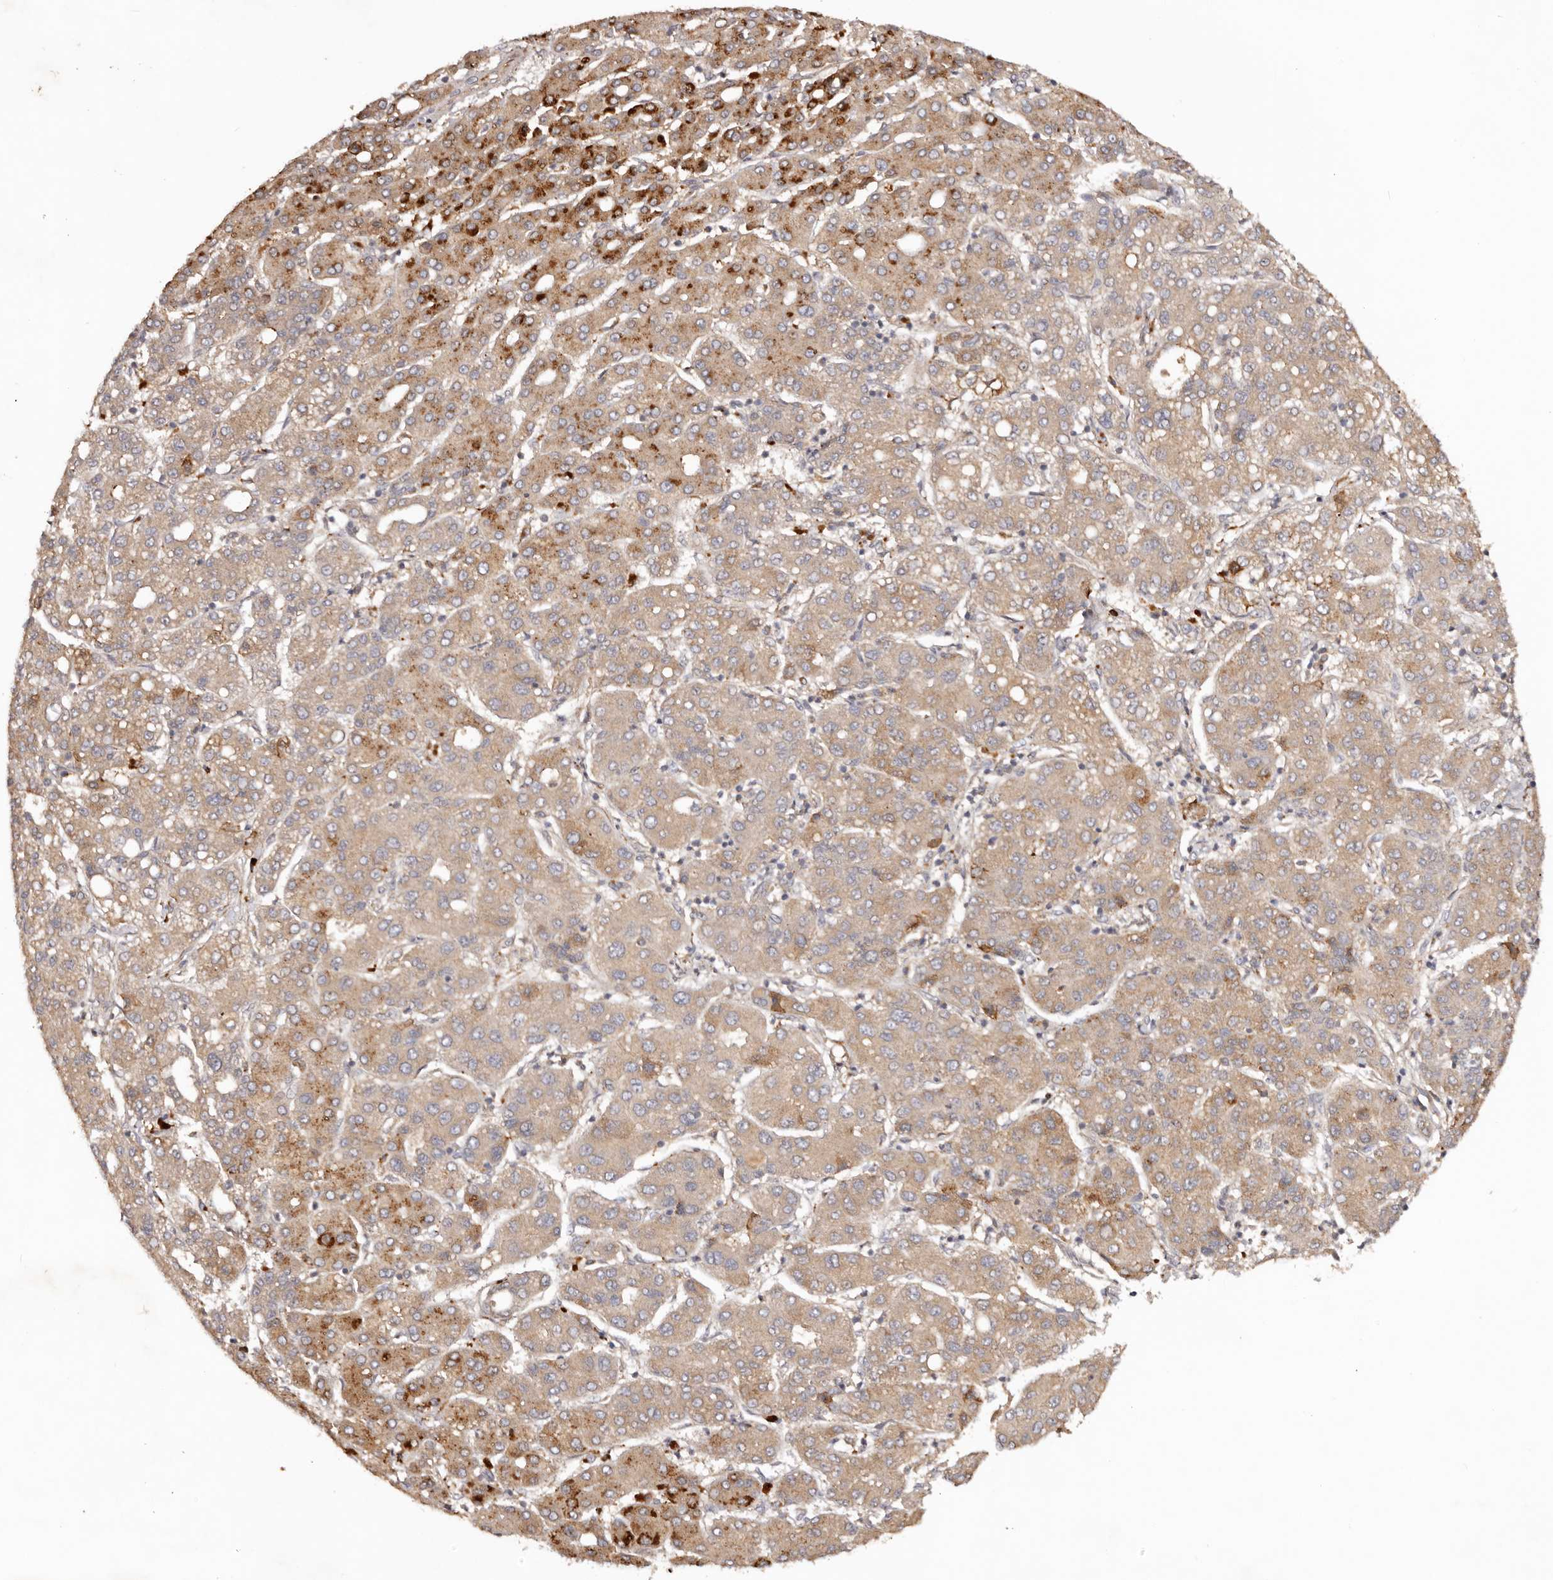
{"staining": {"intensity": "strong", "quantity": "25%-75%", "location": "cytoplasmic/membranous"}, "tissue": "liver cancer", "cell_type": "Tumor cells", "image_type": "cancer", "snomed": [{"axis": "morphology", "description": "Carcinoma, Hepatocellular, NOS"}, {"axis": "topography", "description": "Liver"}], "caption": "Immunohistochemistry (IHC) histopathology image of human liver hepatocellular carcinoma stained for a protein (brown), which displays high levels of strong cytoplasmic/membranous expression in about 25%-75% of tumor cells.", "gene": "PKIB", "patient": {"sex": "male", "age": 65}}